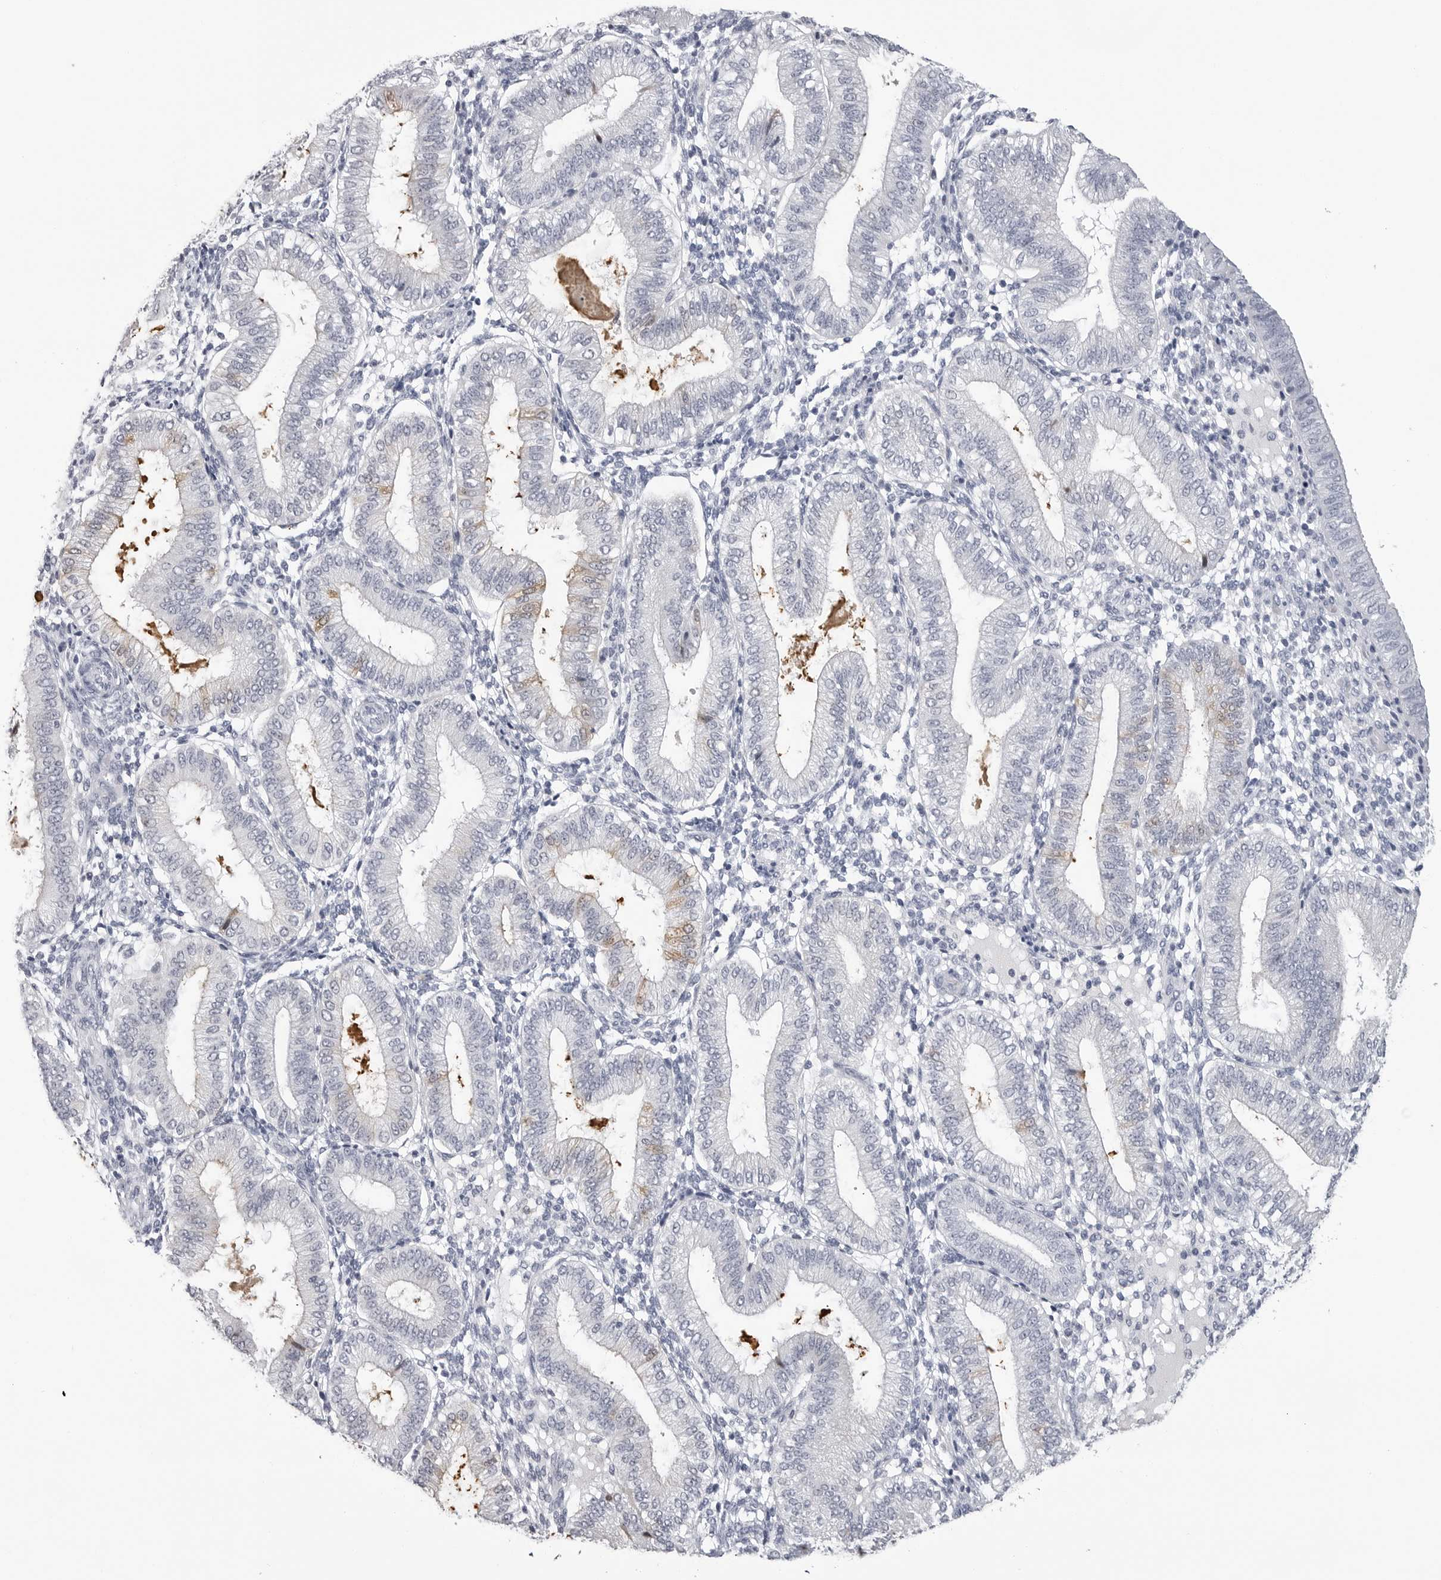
{"staining": {"intensity": "negative", "quantity": "none", "location": "none"}, "tissue": "endometrium", "cell_type": "Cells in endometrial stroma", "image_type": "normal", "snomed": [{"axis": "morphology", "description": "Normal tissue, NOS"}, {"axis": "topography", "description": "Endometrium"}], "caption": "A photomicrograph of endometrium stained for a protein displays no brown staining in cells in endometrial stroma. (Brightfield microscopy of DAB (3,3'-diaminobenzidine) IHC at high magnification).", "gene": "PGA3", "patient": {"sex": "female", "age": 39}}